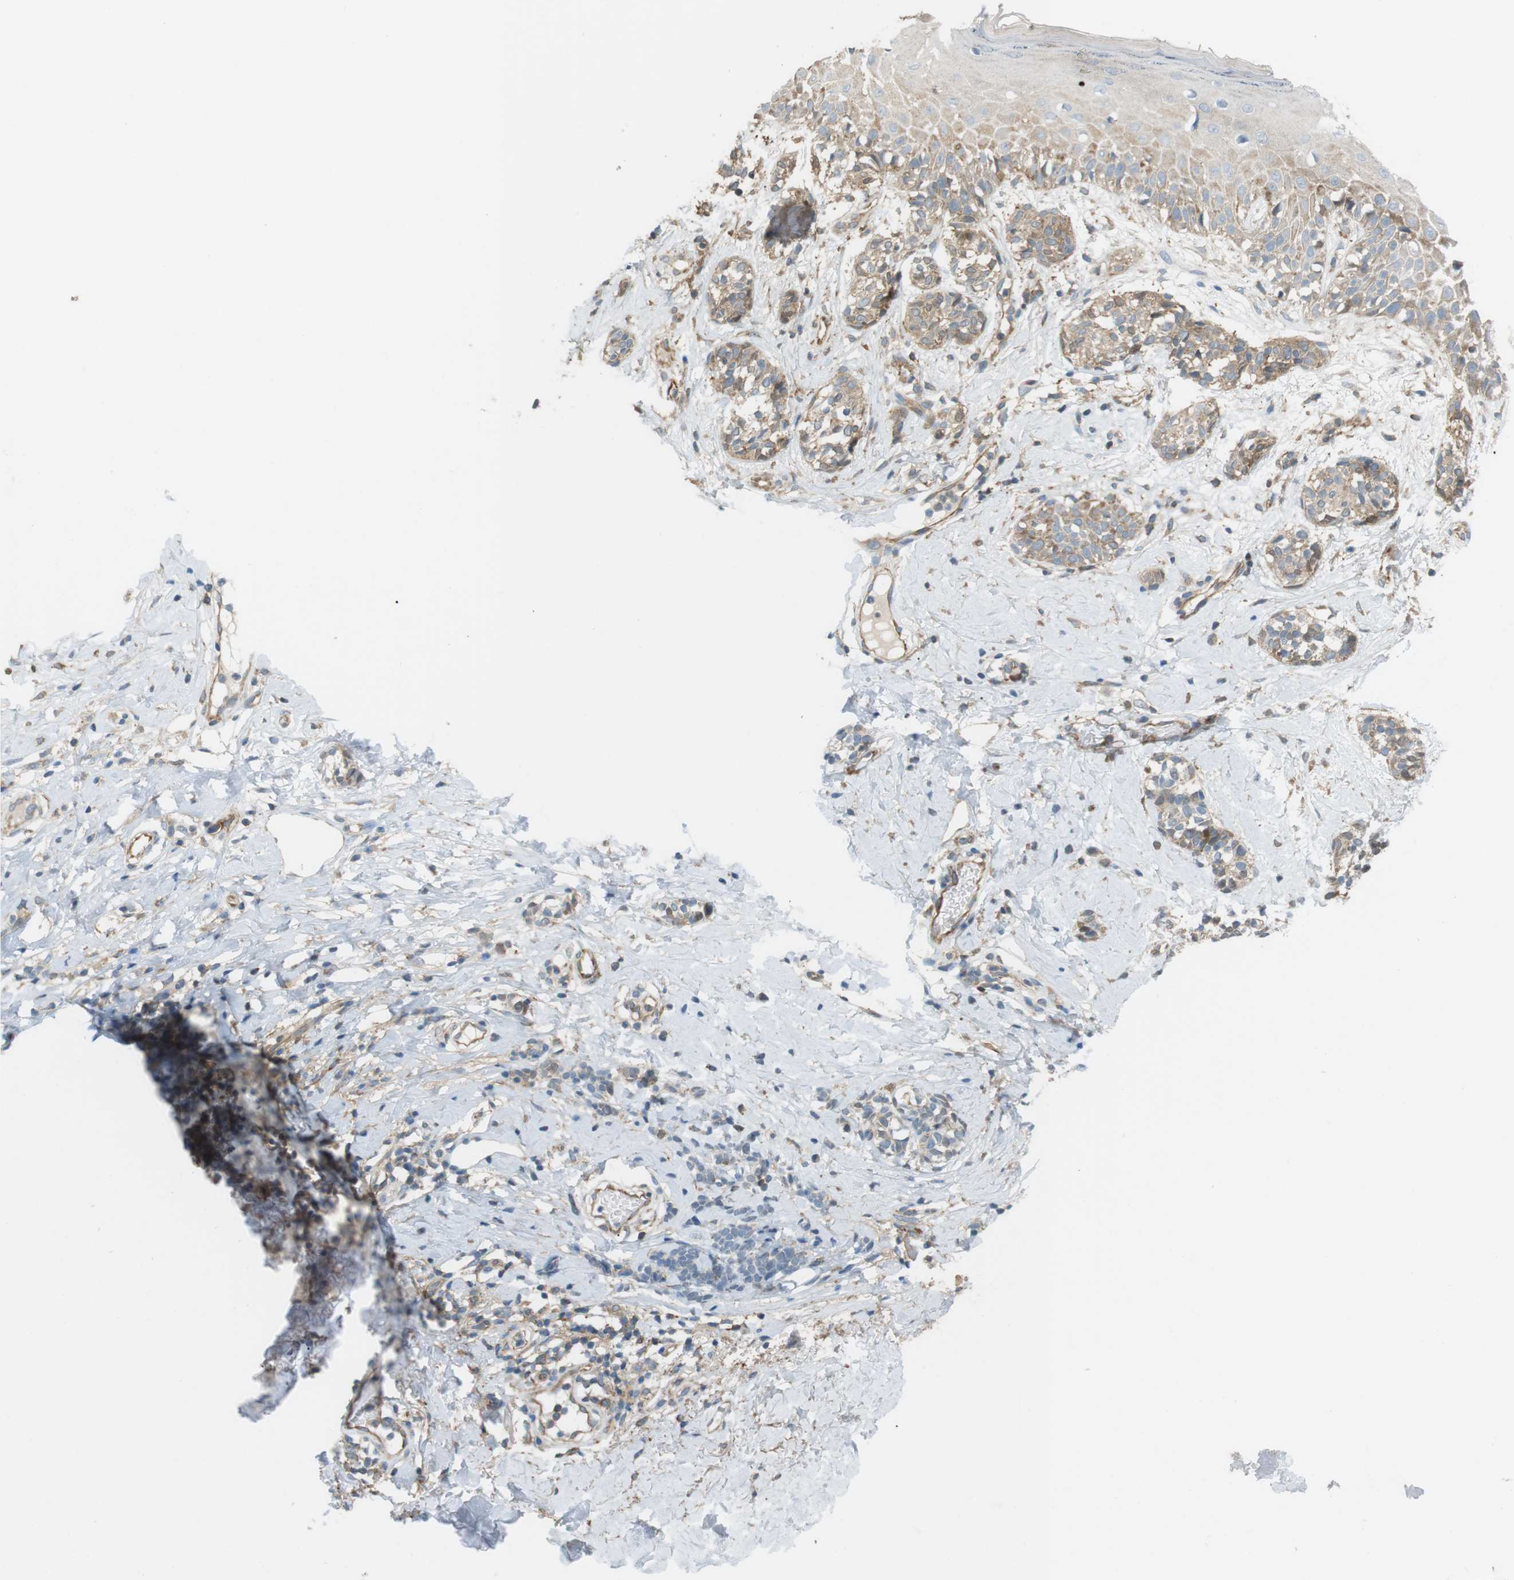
{"staining": {"intensity": "weak", "quantity": ">75%", "location": "cytoplasmic/membranous"}, "tissue": "melanoma", "cell_type": "Tumor cells", "image_type": "cancer", "snomed": [{"axis": "morphology", "description": "Malignant melanoma, NOS"}, {"axis": "topography", "description": "Skin"}], "caption": "Protein expression by IHC demonstrates weak cytoplasmic/membranous staining in about >75% of tumor cells in malignant melanoma.", "gene": "PEPD", "patient": {"sex": "male", "age": 64}}